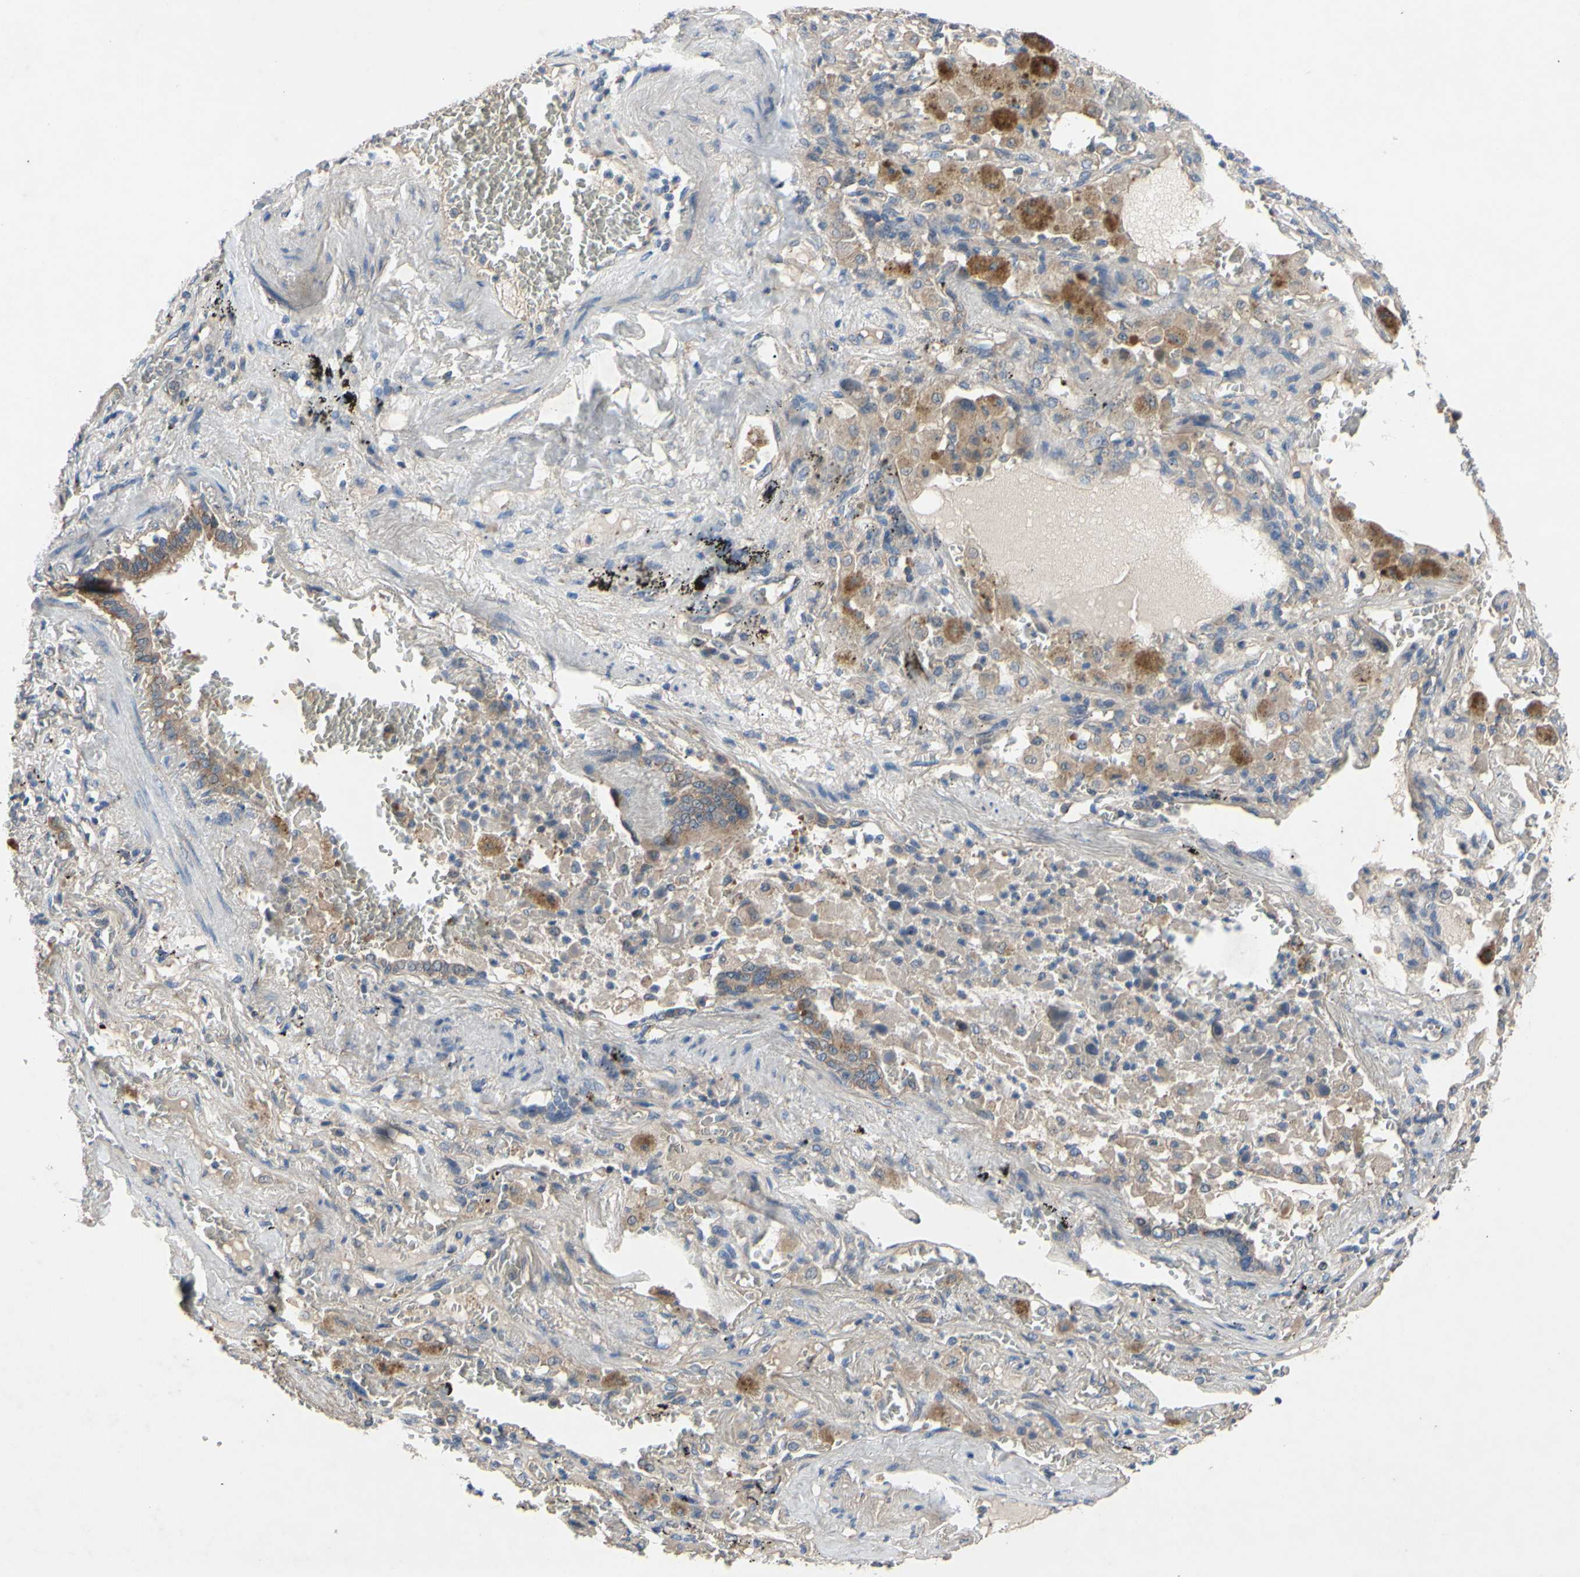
{"staining": {"intensity": "moderate", "quantity": "<25%", "location": "cytoplasmic/membranous"}, "tissue": "lung cancer", "cell_type": "Tumor cells", "image_type": "cancer", "snomed": [{"axis": "morphology", "description": "Squamous cell carcinoma, NOS"}, {"axis": "topography", "description": "Lung"}], "caption": "A photomicrograph showing moderate cytoplasmic/membranous expression in approximately <25% of tumor cells in squamous cell carcinoma (lung), as visualized by brown immunohistochemical staining.", "gene": "HILPDA", "patient": {"sex": "male", "age": 57}}